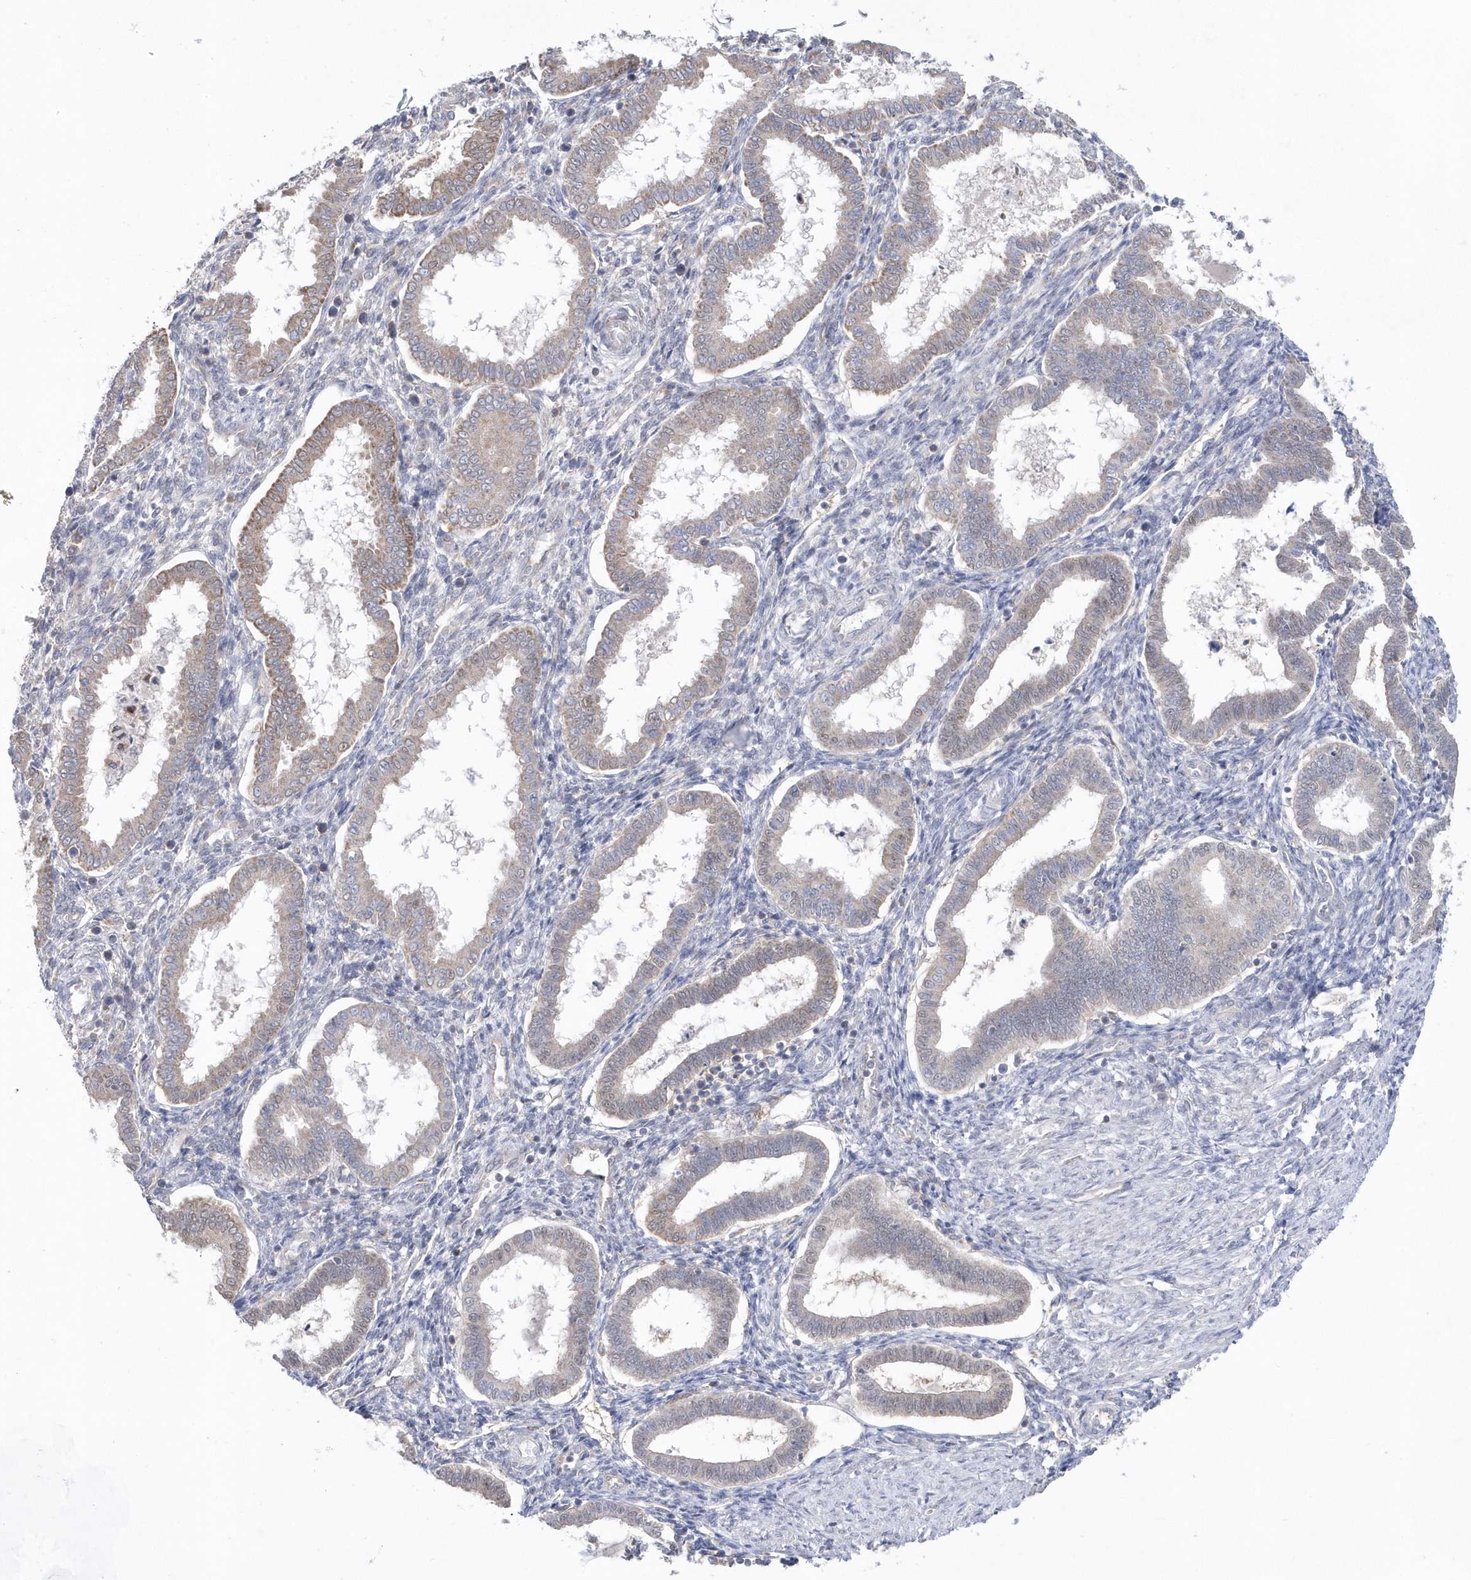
{"staining": {"intensity": "negative", "quantity": "none", "location": "none"}, "tissue": "endometrium", "cell_type": "Cells in endometrial stroma", "image_type": "normal", "snomed": [{"axis": "morphology", "description": "Normal tissue, NOS"}, {"axis": "topography", "description": "Endometrium"}], "caption": "Human endometrium stained for a protein using IHC reveals no expression in cells in endometrial stroma.", "gene": "BDH2", "patient": {"sex": "female", "age": 24}}